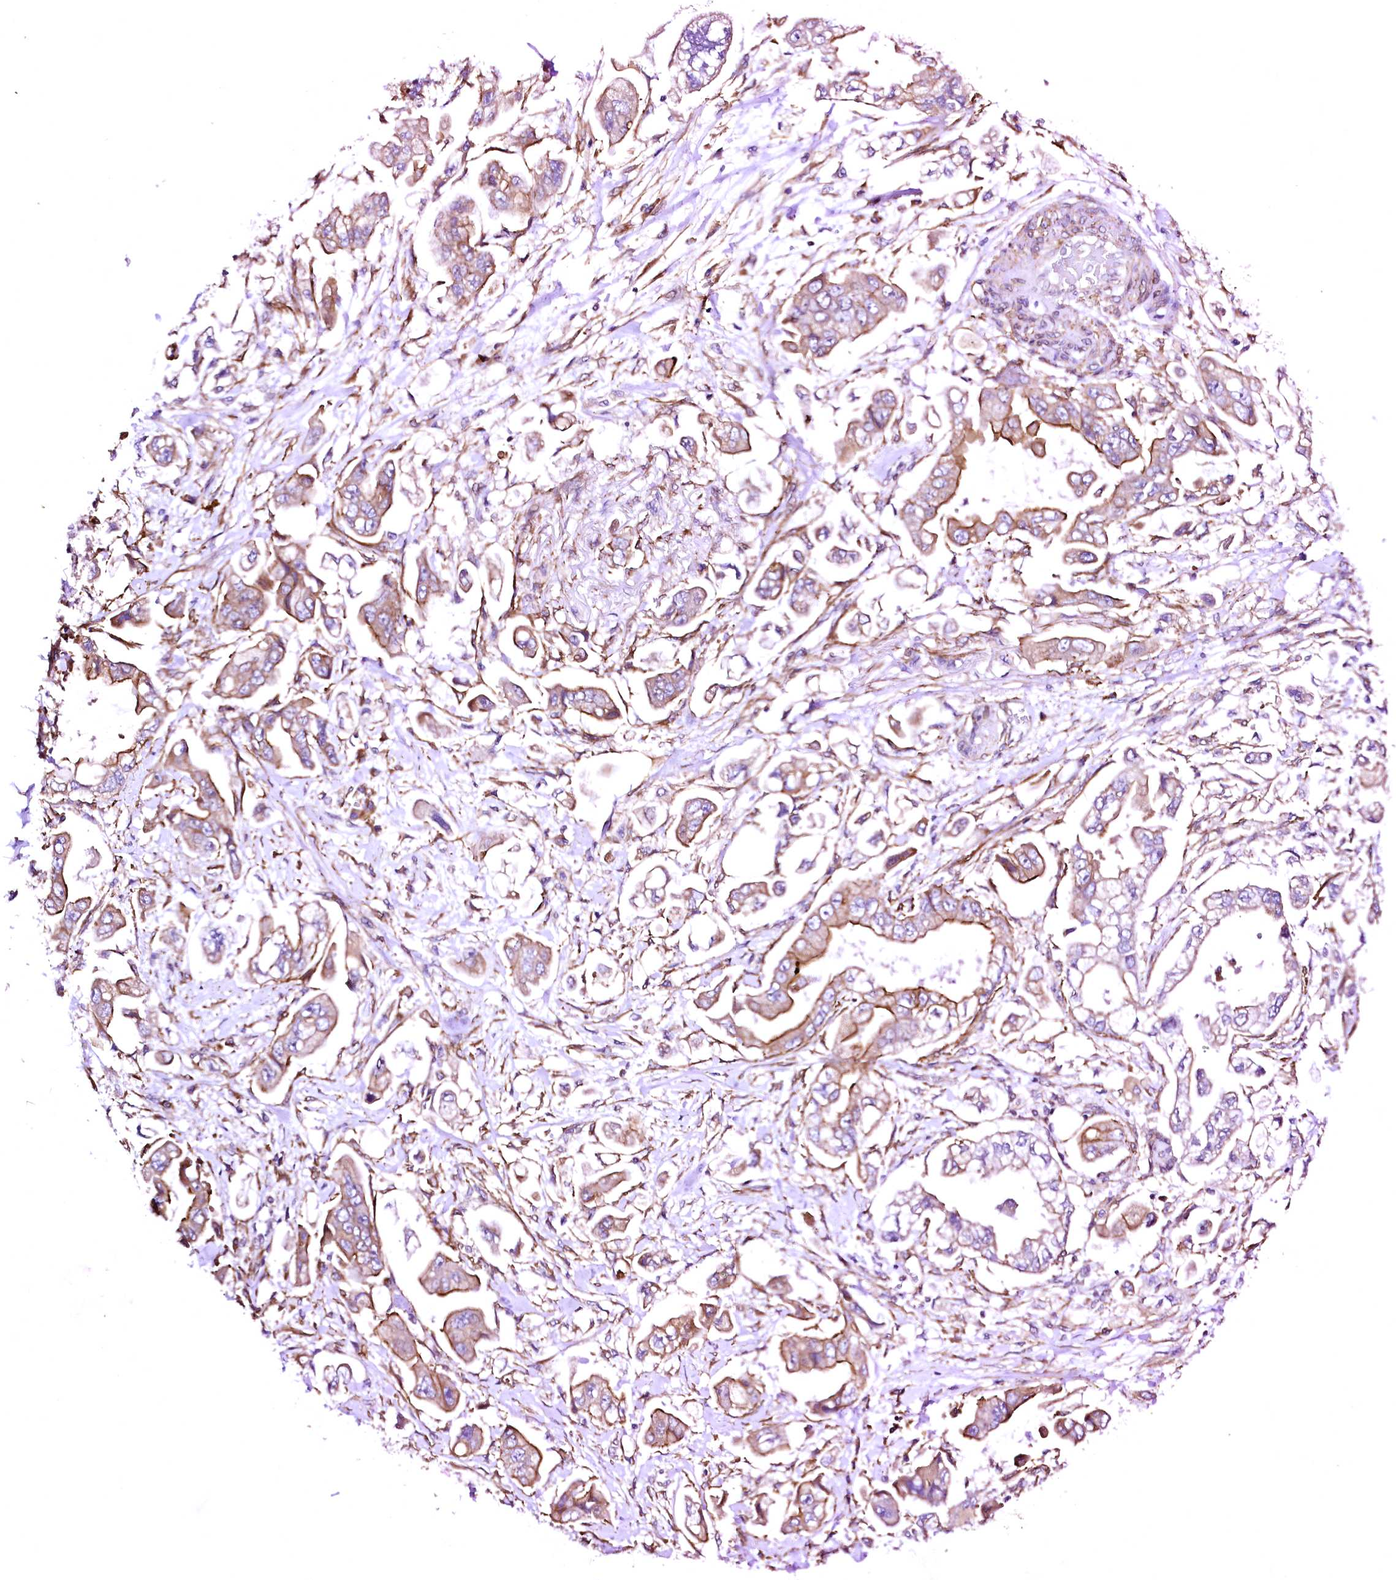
{"staining": {"intensity": "moderate", "quantity": ">75%", "location": "cytoplasmic/membranous"}, "tissue": "stomach cancer", "cell_type": "Tumor cells", "image_type": "cancer", "snomed": [{"axis": "morphology", "description": "Adenocarcinoma, NOS"}, {"axis": "topography", "description": "Stomach"}], "caption": "Stomach adenocarcinoma stained for a protein demonstrates moderate cytoplasmic/membranous positivity in tumor cells. (IHC, brightfield microscopy, high magnification).", "gene": "GPR176", "patient": {"sex": "male", "age": 62}}